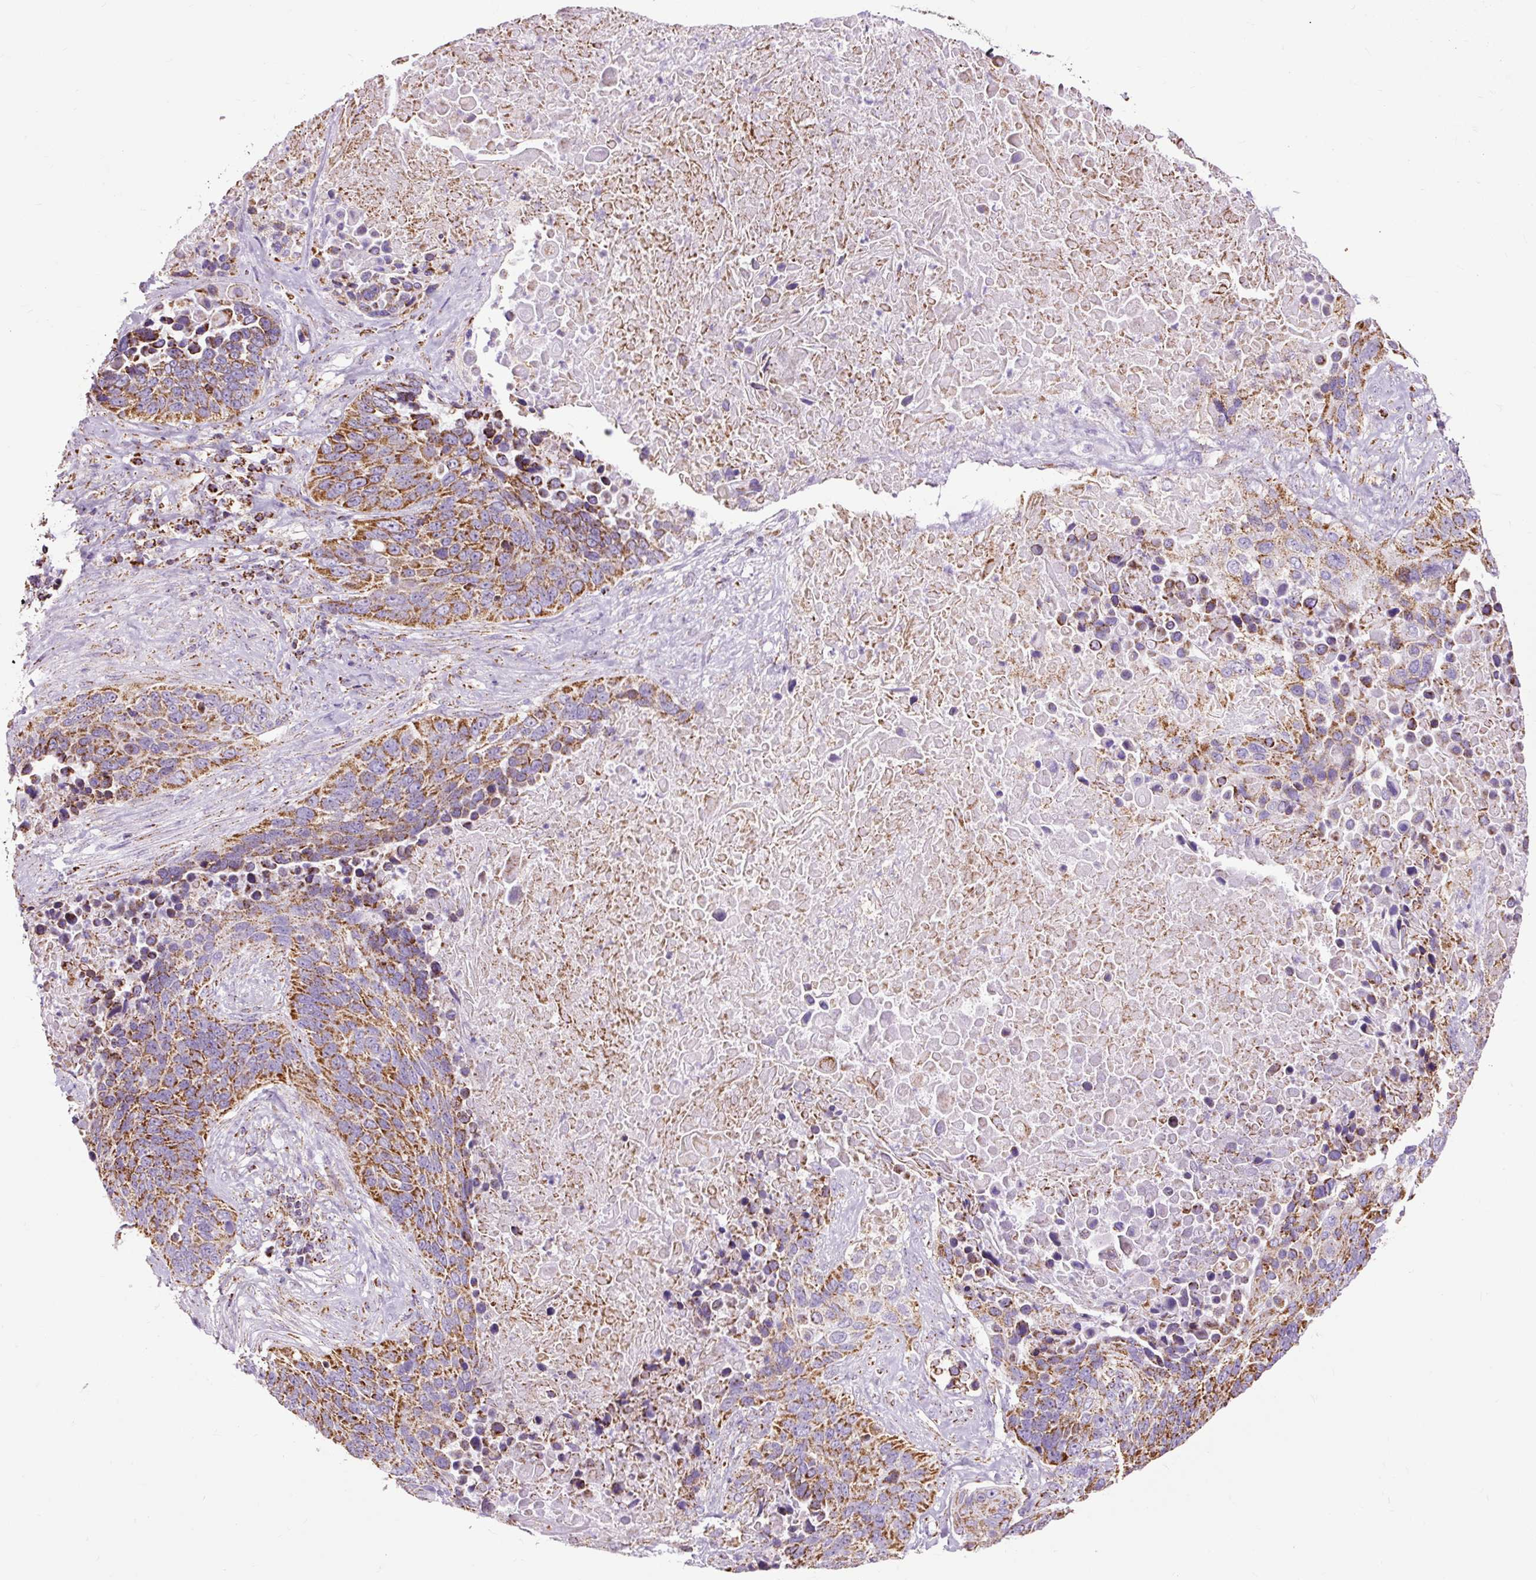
{"staining": {"intensity": "strong", "quantity": ">75%", "location": "cytoplasmic/membranous"}, "tissue": "lung cancer", "cell_type": "Tumor cells", "image_type": "cancer", "snomed": [{"axis": "morphology", "description": "Squamous cell carcinoma, NOS"}, {"axis": "topography", "description": "Lung"}], "caption": "Lung squamous cell carcinoma was stained to show a protein in brown. There is high levels of strong cytoplasmic/membranous positivity in approximately >75% of tumor cells. (IHC, brightfield microscopy, high magnification).", "gene": "DLAT", "patient": {"sex": "male", "age": 66}}